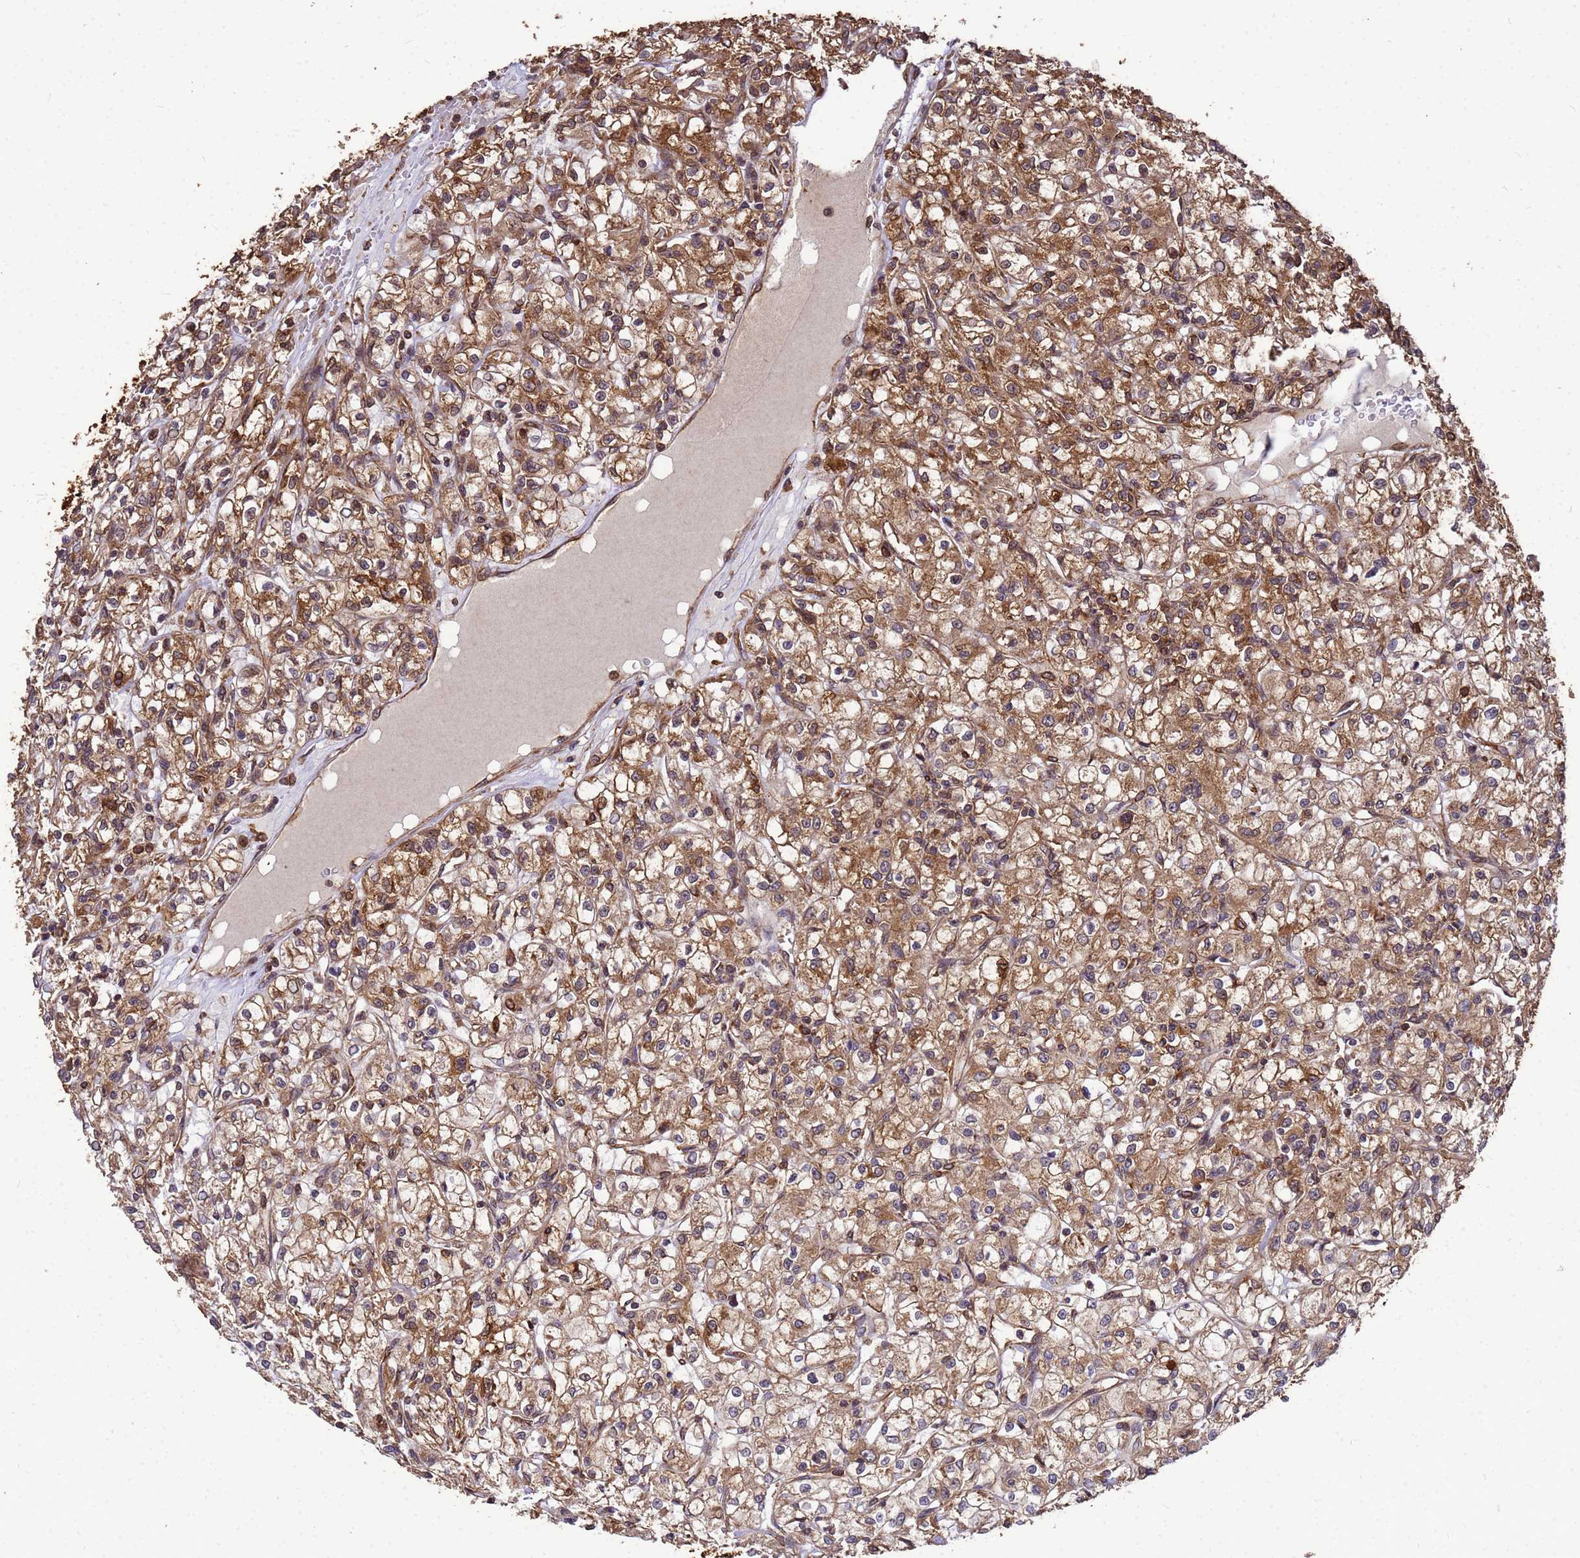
{"staining": {"intensity": "moderate", "quantity": ">75%", "location": "cytoplasmic/membranous"}, "tissue": "renal cancer", "cell_type": "Tumor cells", "image_type": "cancer", "snomed": [{"axis": "morphology", "description": "Adenocarcinoma, NOS"}, {"axis": "topography", "description": "Kidney"}], "caption": "Immunohistochemical staining of renal cancer shows medium levels of moderate cytoplasmic/membranous protein expression in approximately >75% of tumor cells.", "gene": "ZNF618", "patient": {"sex": "female", "age": 59}}